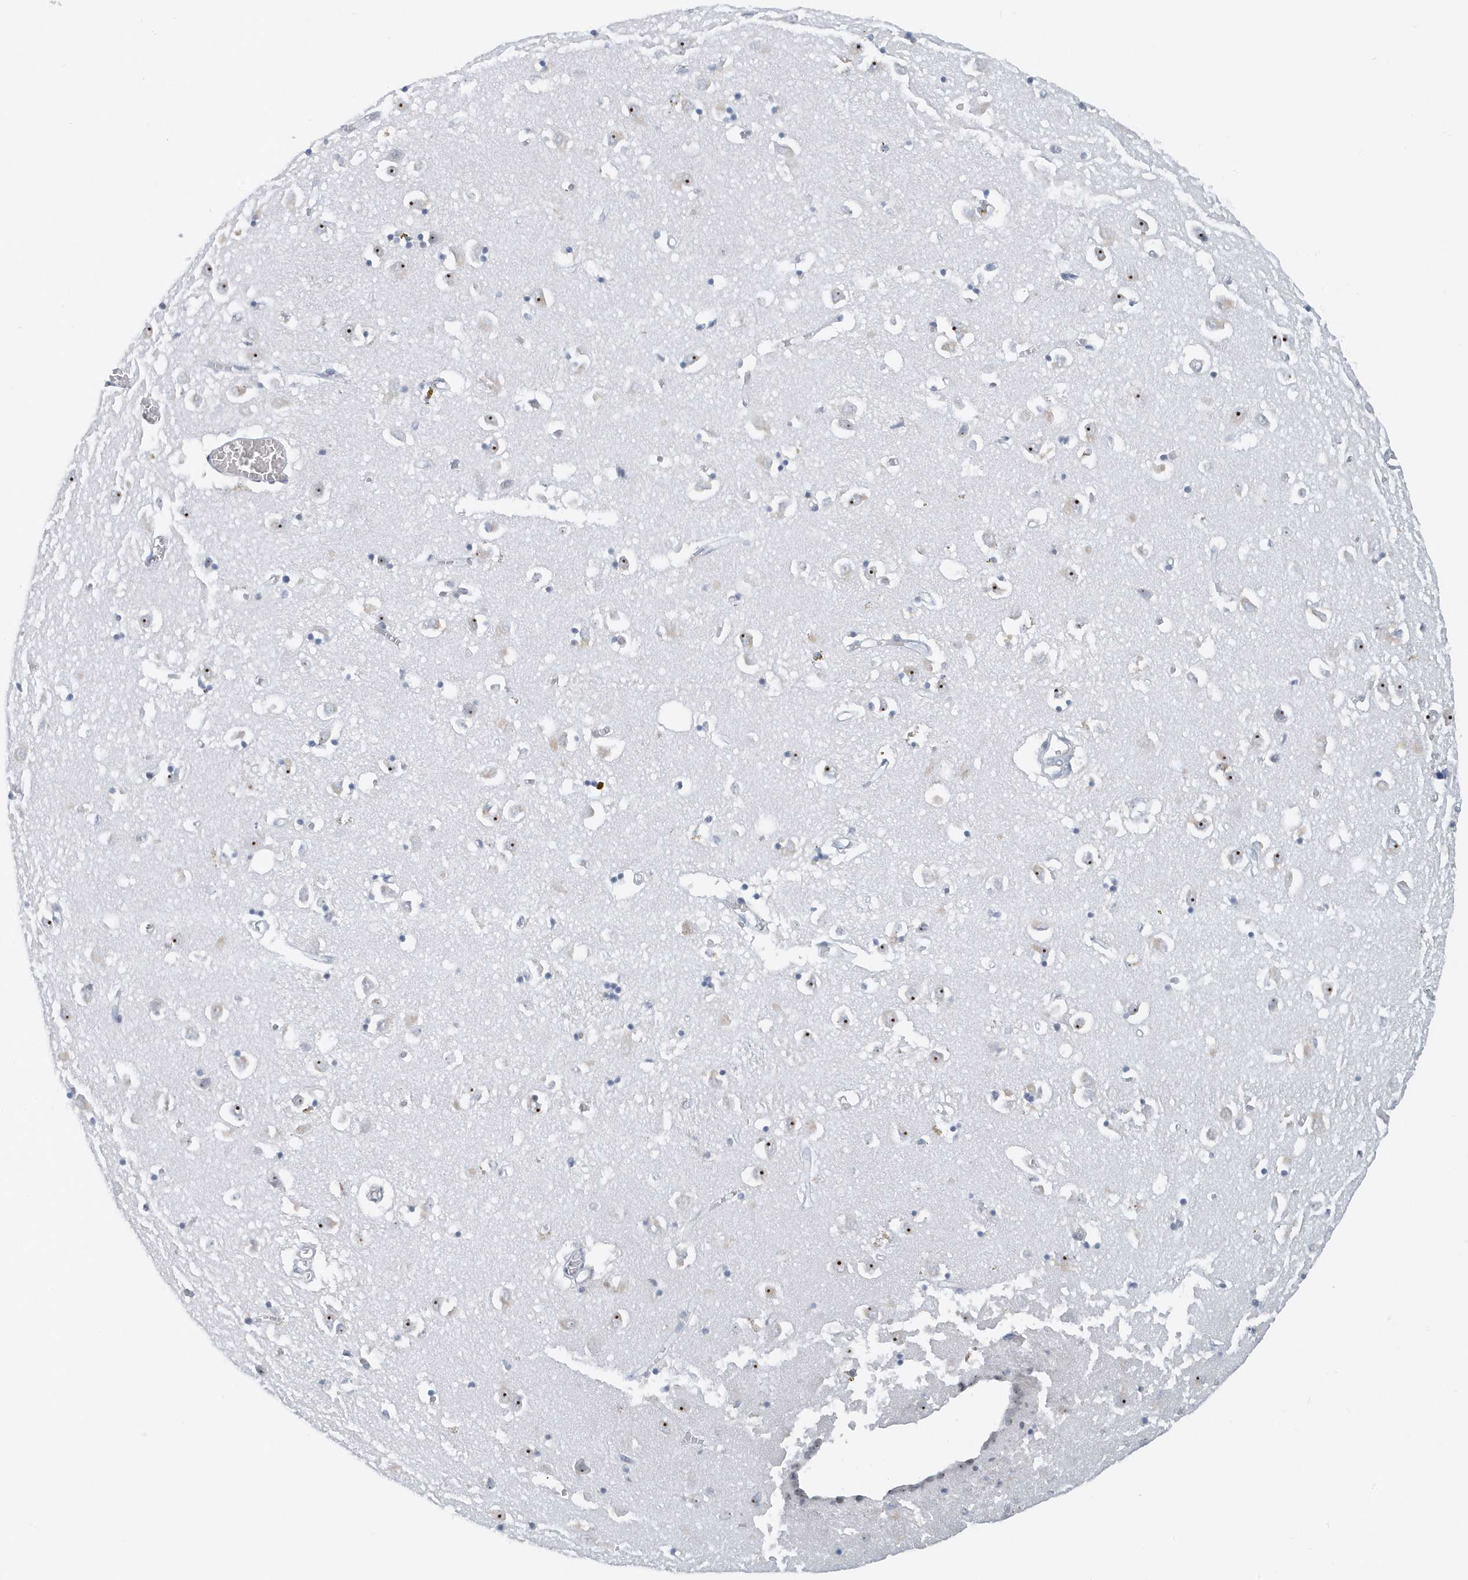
{"staining": {"intensity": "negative", "quantity": "none", "location": "none"}, "tissue": "caudate", "cell_type": "Glial cells", "image_type": "normal", "snomed": [{"axis": "morphology", "description": "Normal tissue, NOS"}, {"axis": "topography", "description": "Lateral ventricle wall"}], "caption": "IHC histopathology image of unremarkable caudate stained for a protein (brown), which demonstrates no staining in glial cells. Nuclei are stained in blue.", "gene": "RPF2", "patient": {"sex": "male", "age": 70}}